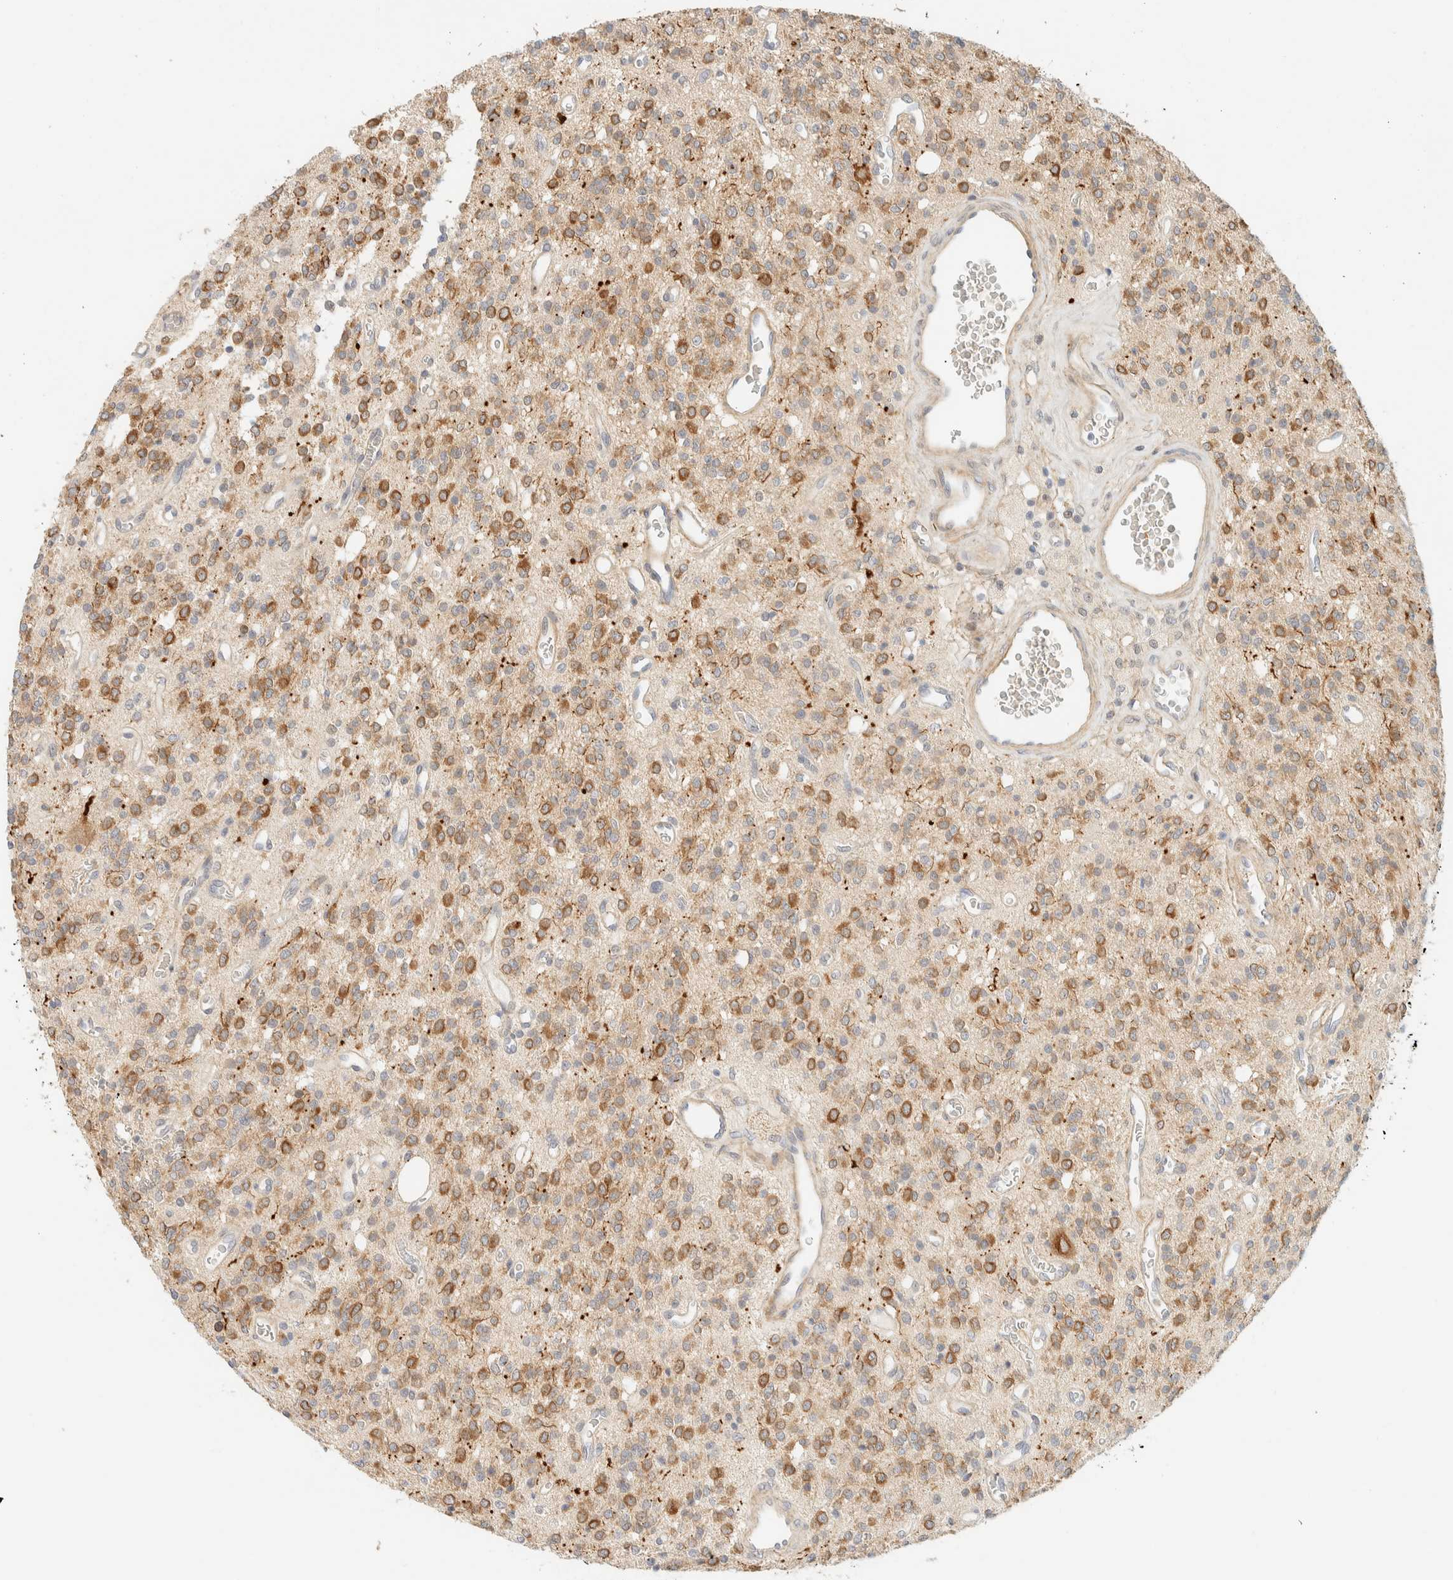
{"staining": {"intensity": "moderate", "quantity": ">75%", "location": "cytoplasmic/membranous"}, "tissue": "glioma", "cell_type": "Tumor cells", "image_type": "cancer", "snomed": [{"axis": "morphology", "description": "Glioma, malignant, High grade"}, {"axis": "topography", "description": "Brain"}], "caption": "Malignant glioma (high-grade) stained for a protein (brown) shows moderate cytoplasmic/membranous positive staining in approximately >75% of tumor cells.", "gene": "TNK1", "patient": {"sex": "male", "age": 34}}